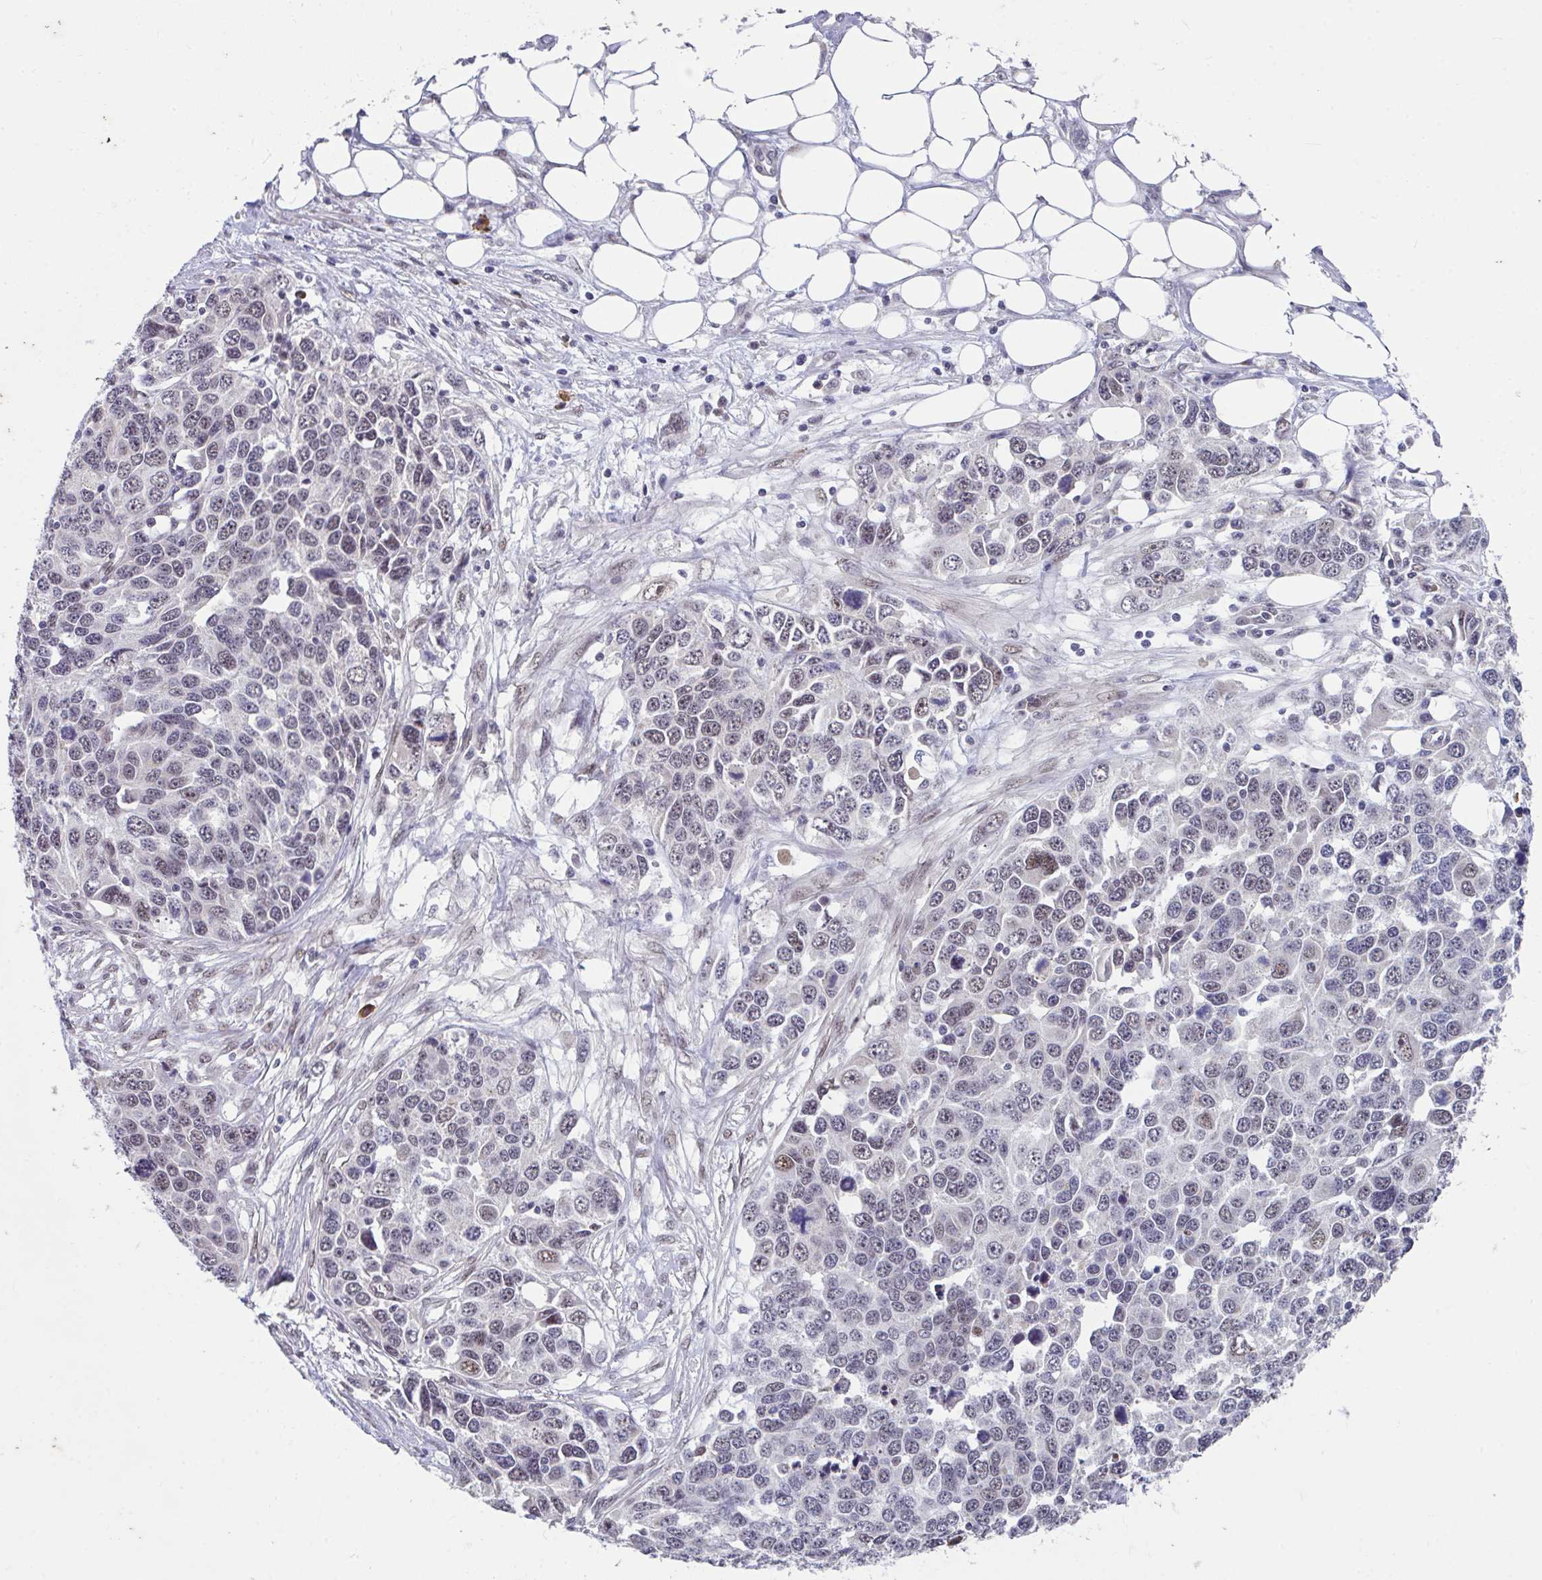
{"staining": {"intensity": "weak", "quantity": "<25%", "location": "nuclear"}, "tissue": "ovarian cancer", "cell_type": "Tumor cells", "image_type": "cancer", "snomed": [{"axis": "morphology", "description": "Cystadenocarcinoma, serous, NOS"}, {"axis": "topography", "description": "Ovary"}], "caption": "Tumor cells show no significant positivity in ovarian serous cystadenocarcinoma.", "gene": "RBBP6", "patient": {"sex": "female", "age": 76}}